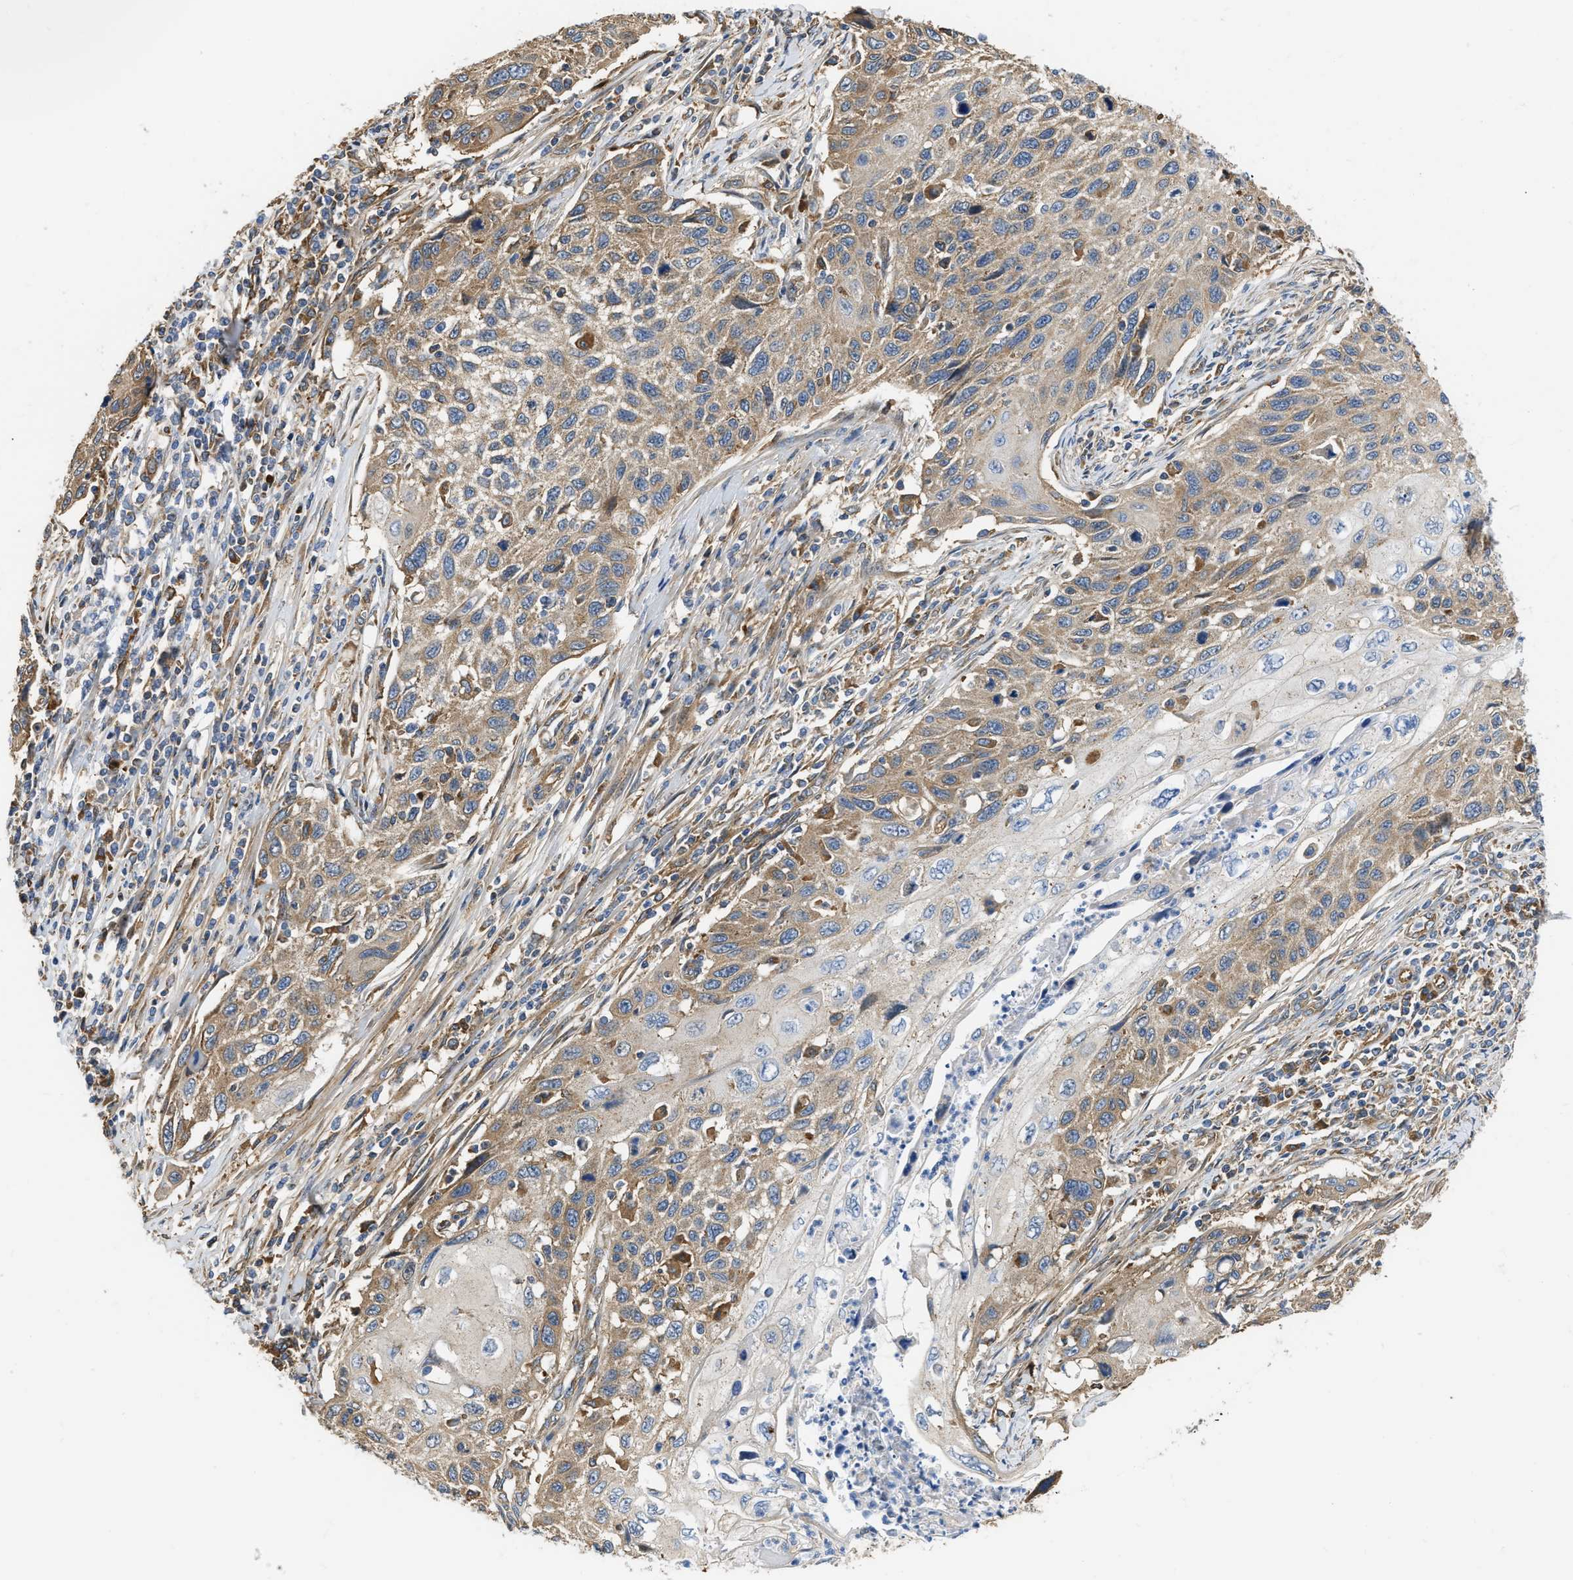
{"staining": {"intensity": "moderate", "quantity": "25%-75%", "location": "cytoplasmic/membranous"}, "tissue": "cervical cancer", "cell_type": "Tumor cells", "image_type": "cancer", "snomed": [{"axis": "morphology", "description": "Squamous cell carcinoma, NOS"}, {"axis": "topography", "description": "Cervix"}], "caption": "Cervical cancer (squamous cell carcinoma) tissue exhibits moderate cytoplasmic/membranous positivity in about 25%-75% of tumor cells", "gene": "FLNB", "patient": {"sex": "female", "age": 70}}